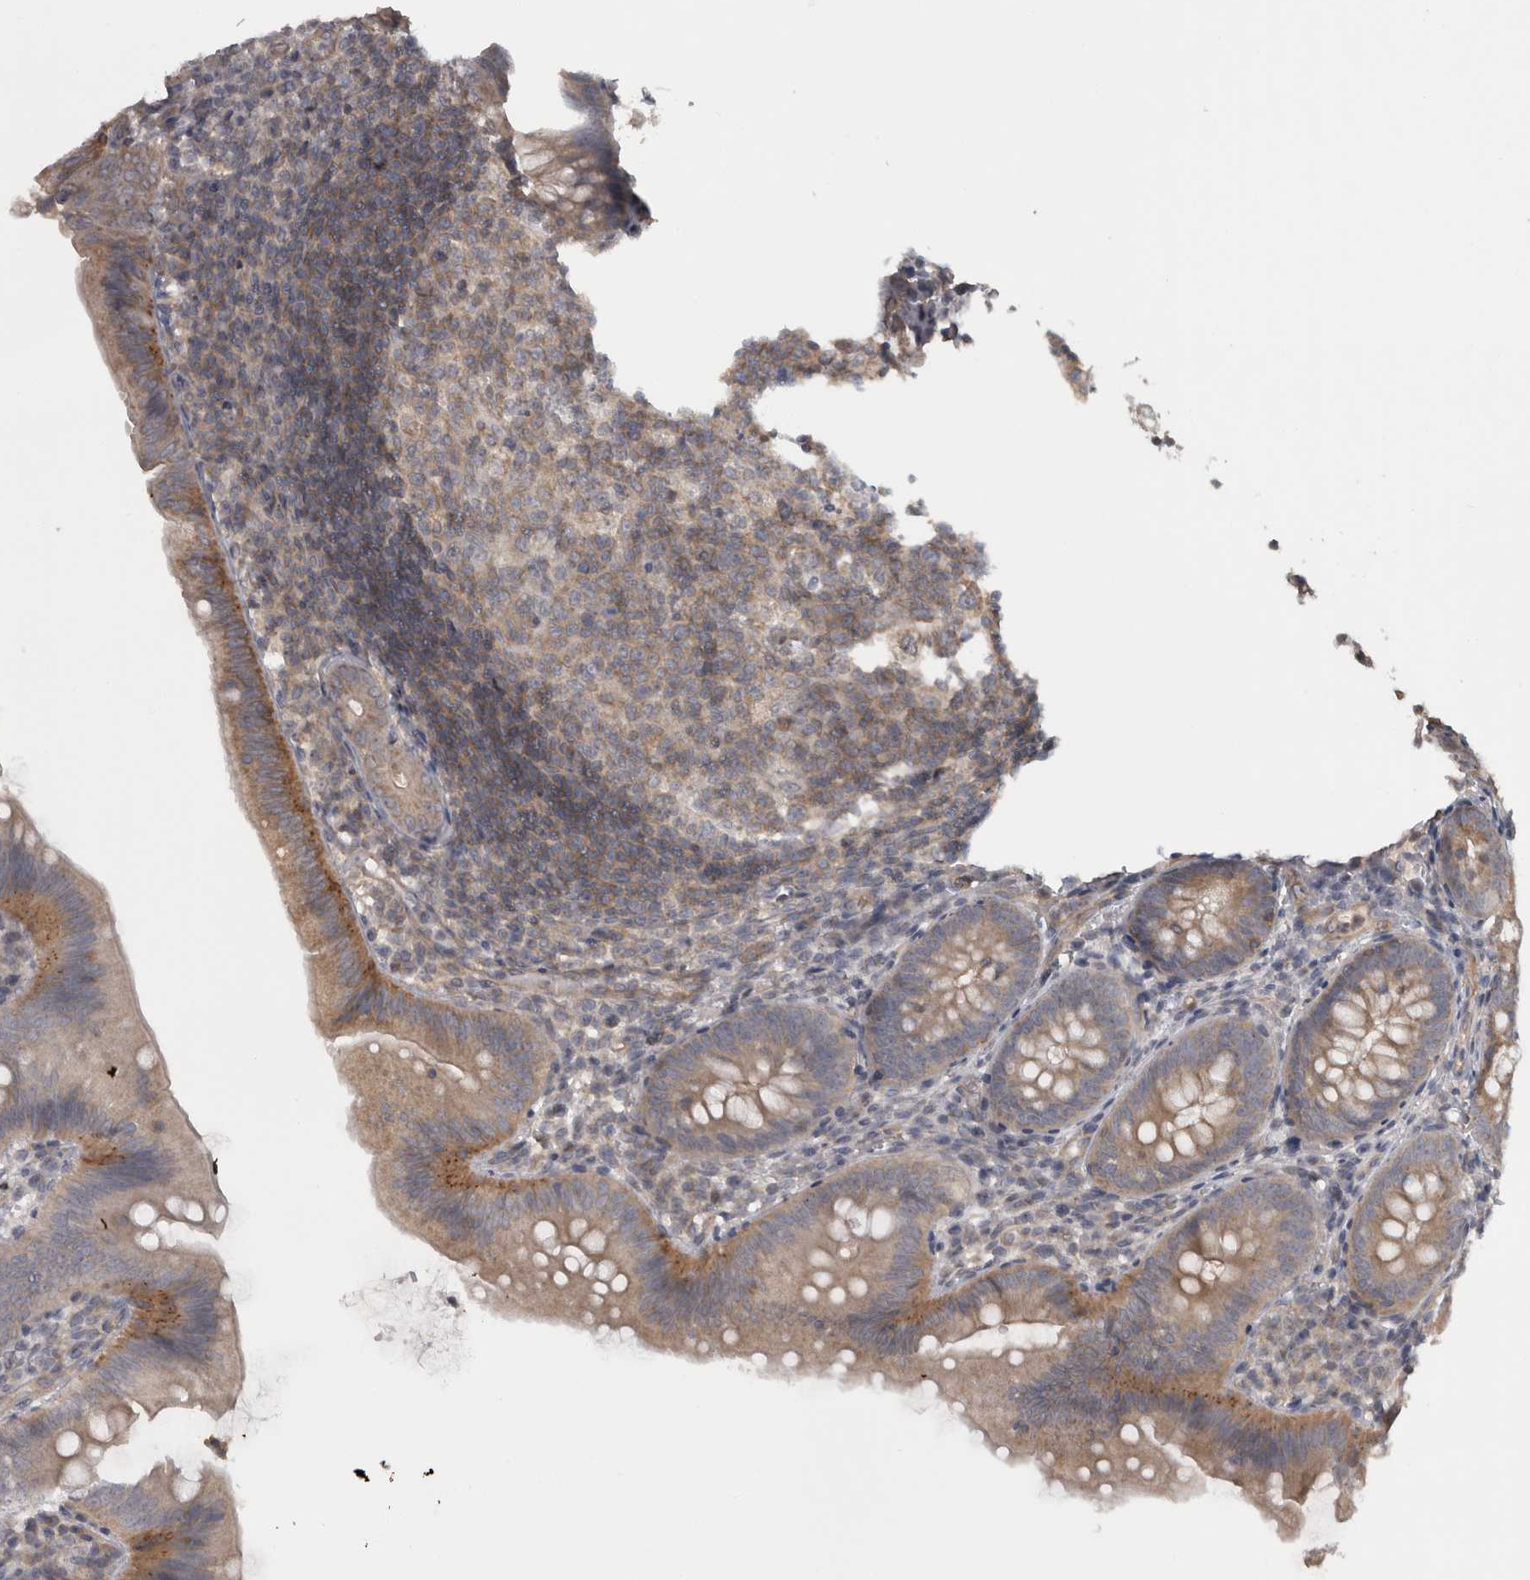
{"staining": {"intensity": "moderate", "quantity": ">75%", "location": "cytoplasmic/membranous"}, "tissue": "appendix", "cell_type": "Glandular cells", "image_type": "normal", "snomed": [{"axis": "morphology", "description": "Normal tissue, NOS"}, {"axis": "topography", "description": "Appendix"}], "caption": "Benign appendix demonstrates moderate cytoplasmic/membranous positivity in about >75% of glandular cells, visualized by immunohistochemistry. (DAB (3,3'-diaminobenzidine) = brown stain, brightfield microscopy at high magnification).", "gene": "PPP1R12B", "patient": {"sex": "male", "age": 1}}